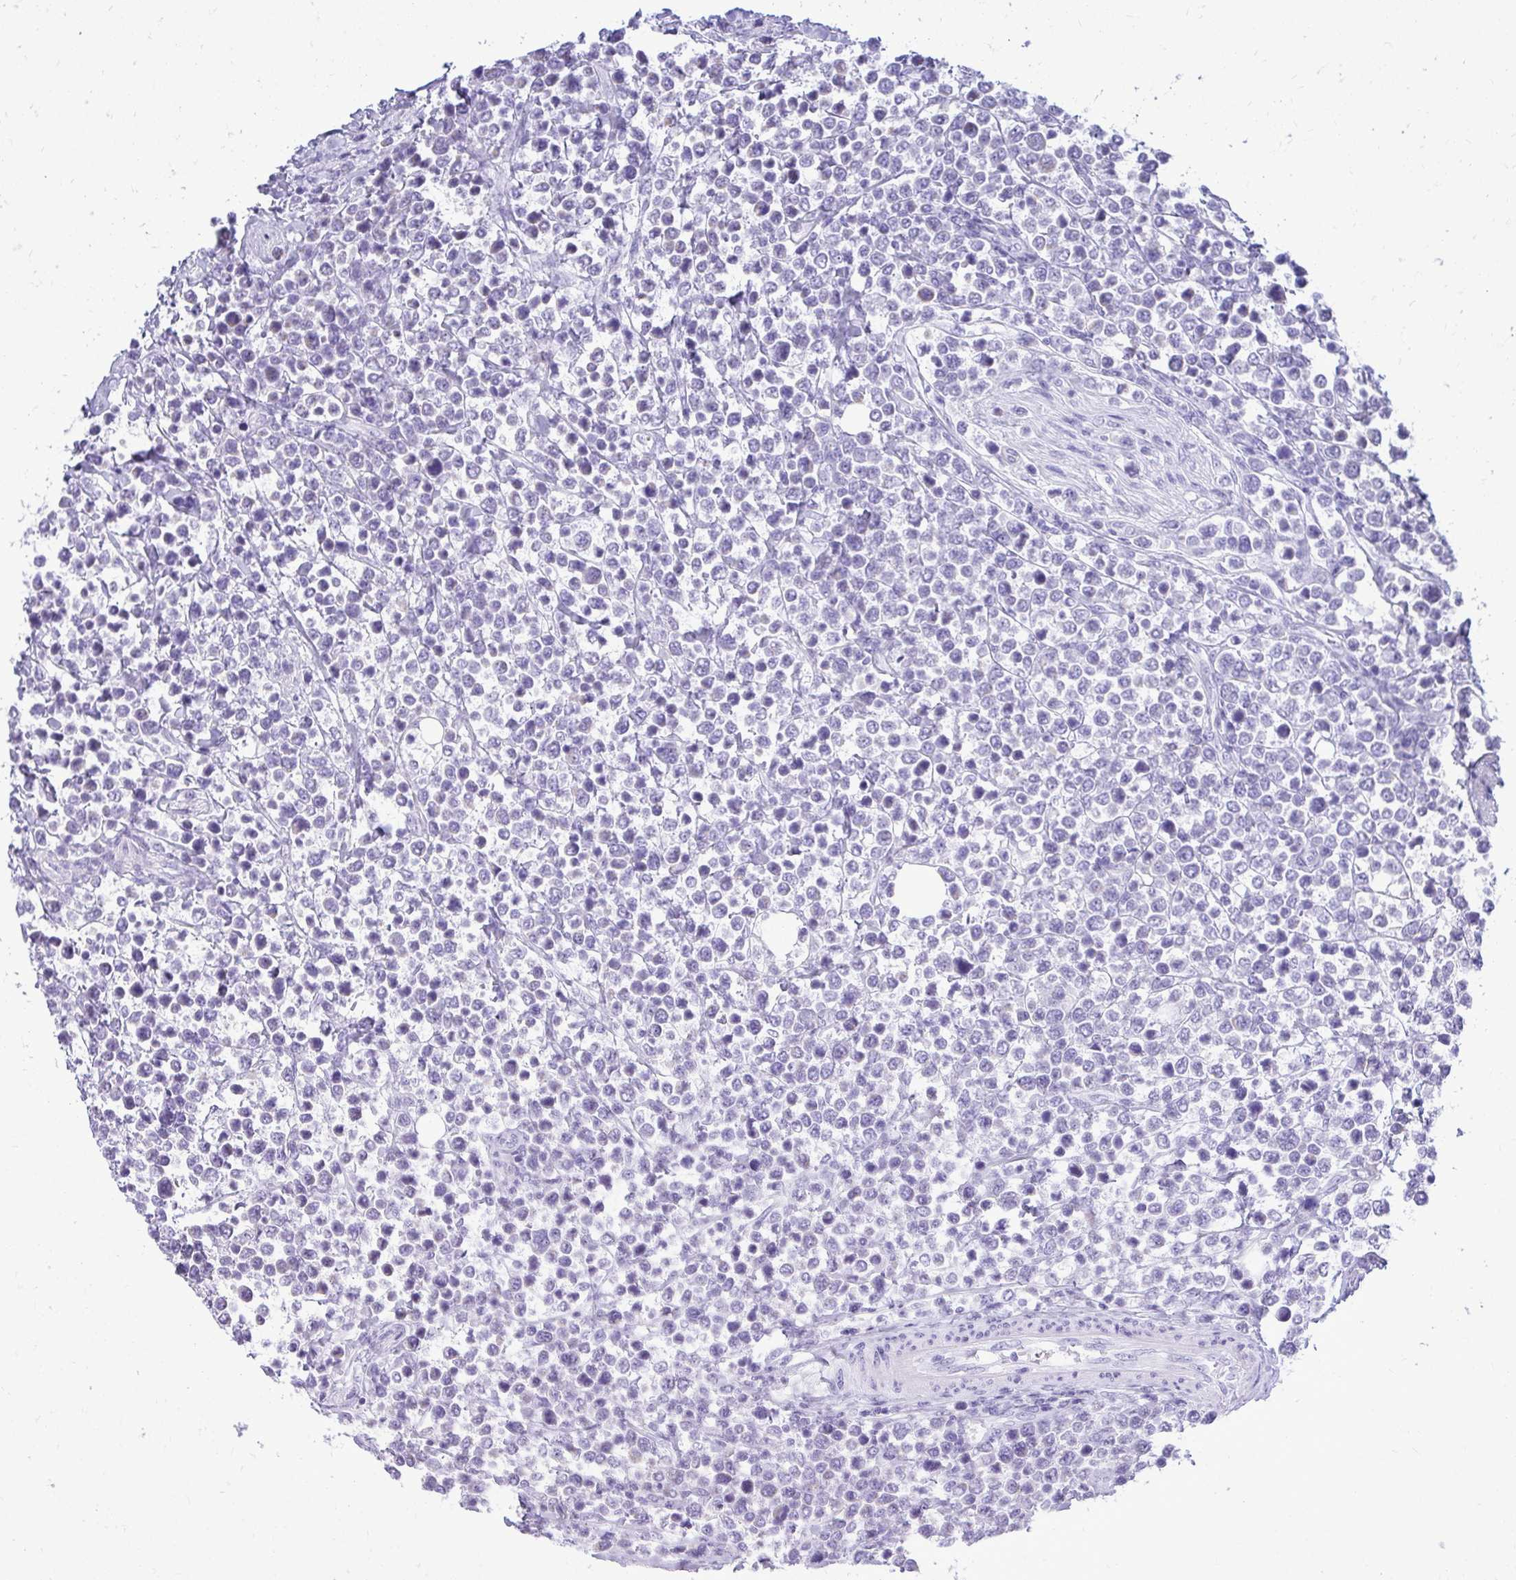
{"staining": {"intensity": "negative", "quantity": "none", "location": "none"}, "tissue": "lymphoma", "cell_type": "Tumor cells", "image_type": "cancer", "snomed": [{"axis": "morphology", "description": "Malignant lymphoma, non-Hodgkin's type, High grade"}, {"axis": "topography", "description": "Soft tissue"}], "caption": "Protein analysis of lymphoma demonstrates no significant expression in tumor cells.", "gene": "RALYL", "patient": {"sex": "female", "age": 56}}